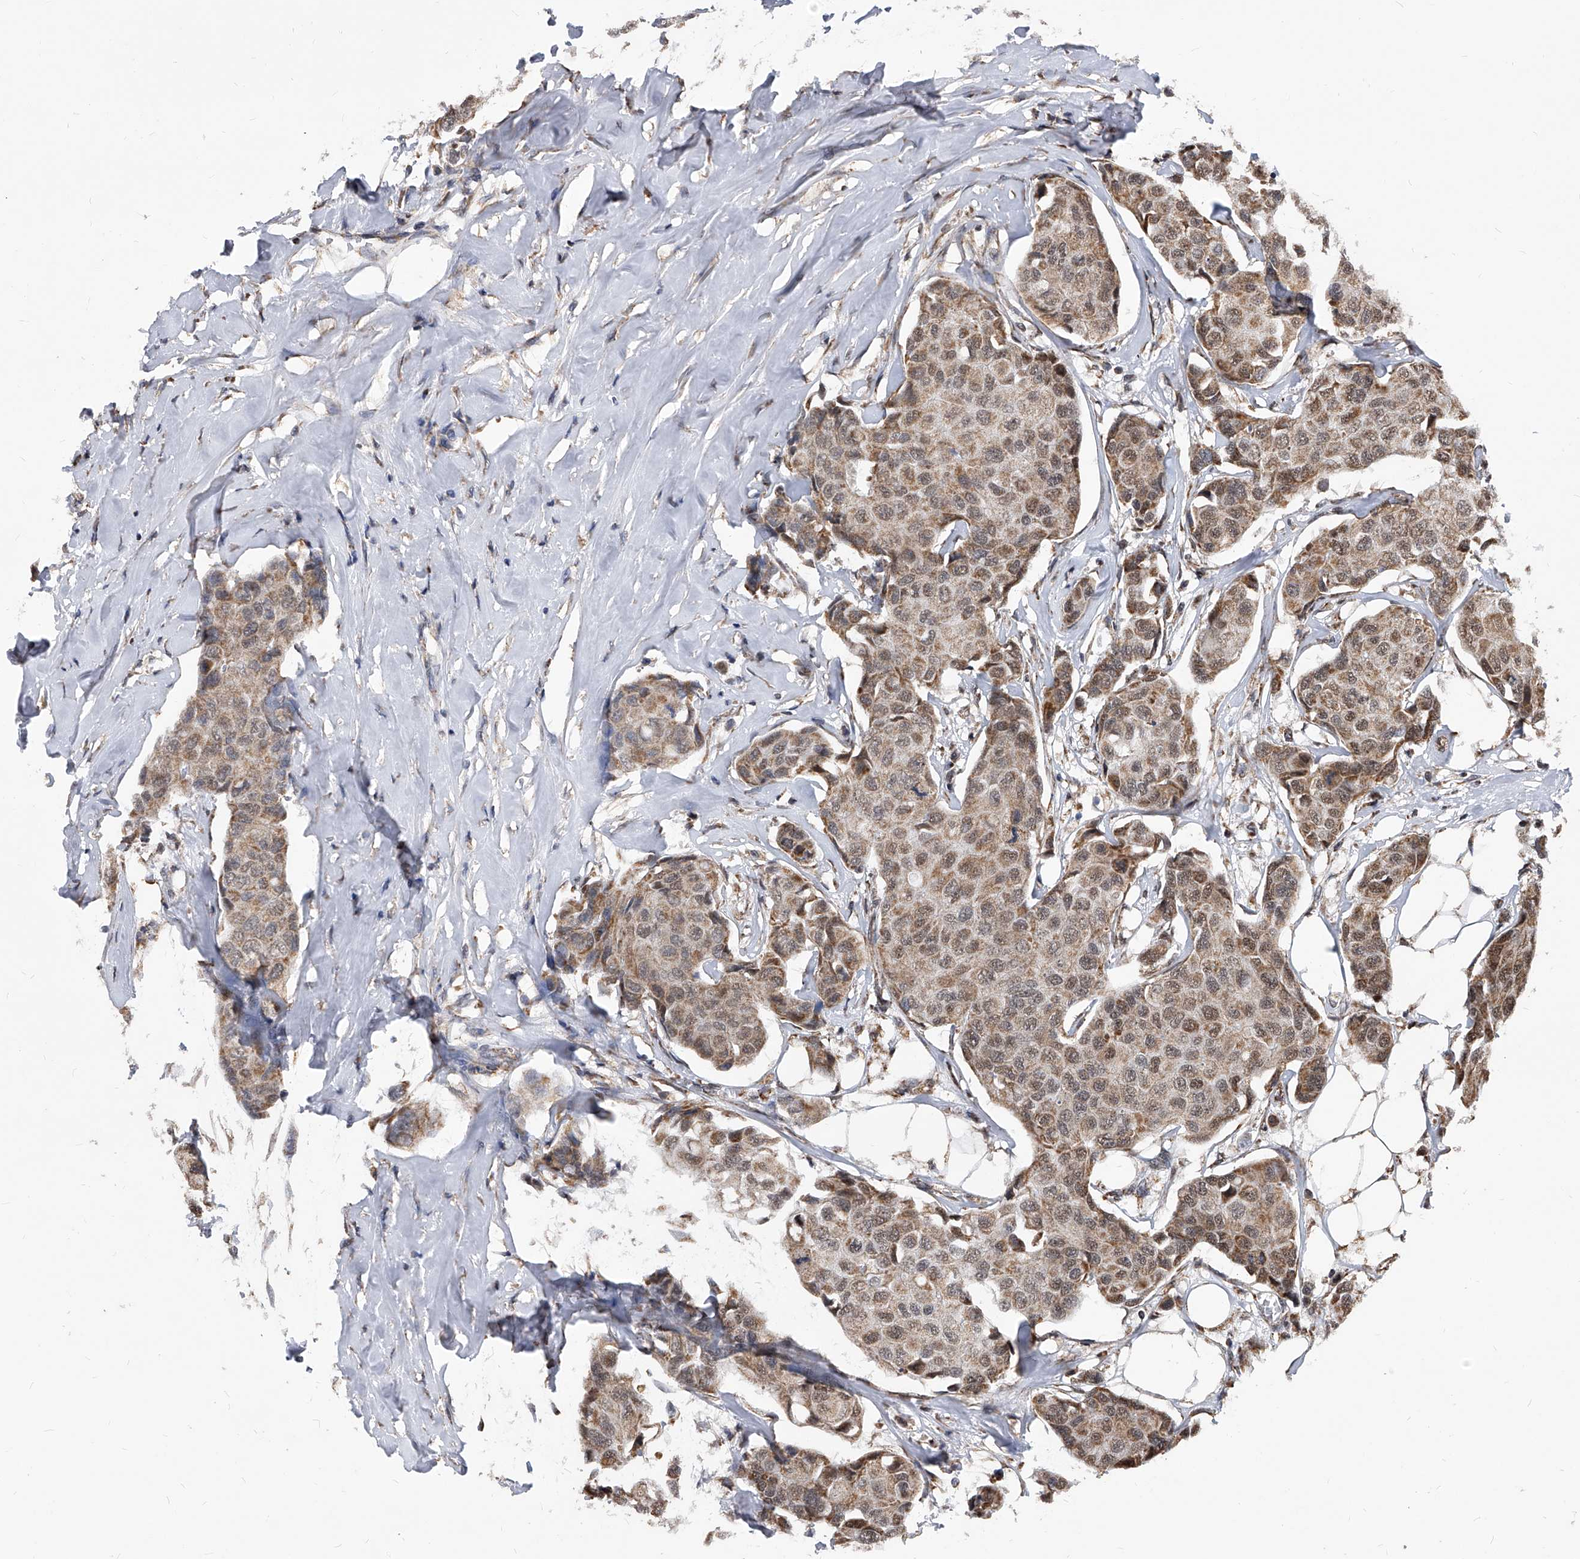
{"staining": {"intensity": "weak", "quantity": ">75%", "location": "cytoplasmic/membranous,nuclear"}, "tissue": "breast cancer", "cell_type": "Tumor cells", "image_type": "cancer", "snomed": [{"axis": "morphology", "description": "Duct carcinoma"}, {"axis": "topography", "description": "Breast"}], "caption": "IHC of breast cancer (intraductal carcinoma) shows low levels of weak cytoplasmic/membranous and nuclear staining in approximately >75% of tumor cells.", "gene": "DUSP22", "patient": {"sex": "female", "age": 80}}